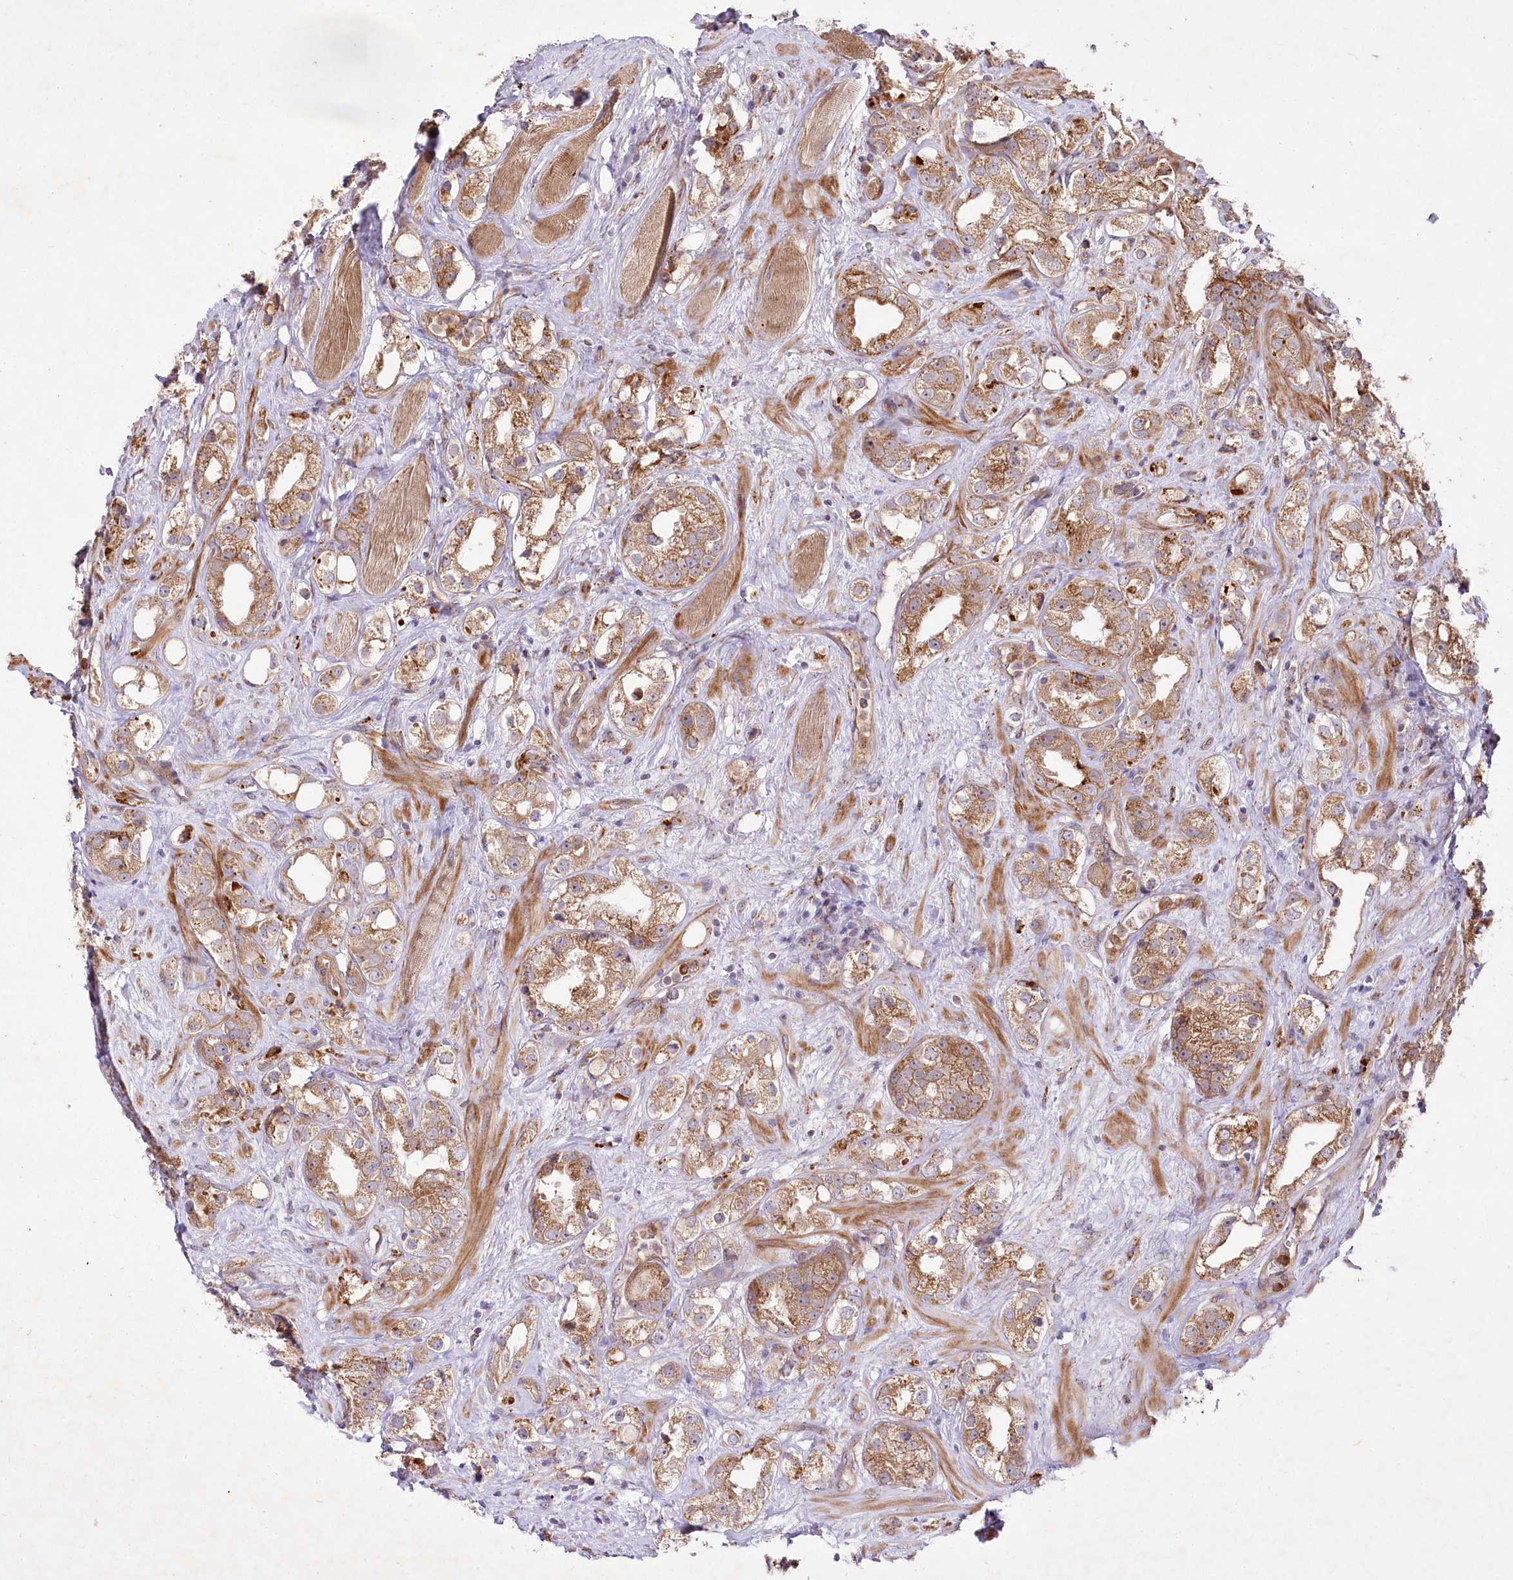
{"staining": {"intensity": "moderate", "quantity": ">75%", "location": "cytoplasmic/membranous"}, "tissue": "prostate cancer", "cell_type": "Tumor cells", "image_type": "cancer", "snomed": [{"axis": "morphology", "description": "Adenocarcinoma, NOS"}, {"axis": "topography", "description": "Prostate"}], "caption": "Moderate cytoplasmic/membranous expression is seen in about >75% of tumor cells in adenocarcinoma (prostate).", "gene": "PSTK", "patient": {"sex": "male", "age": 79}}